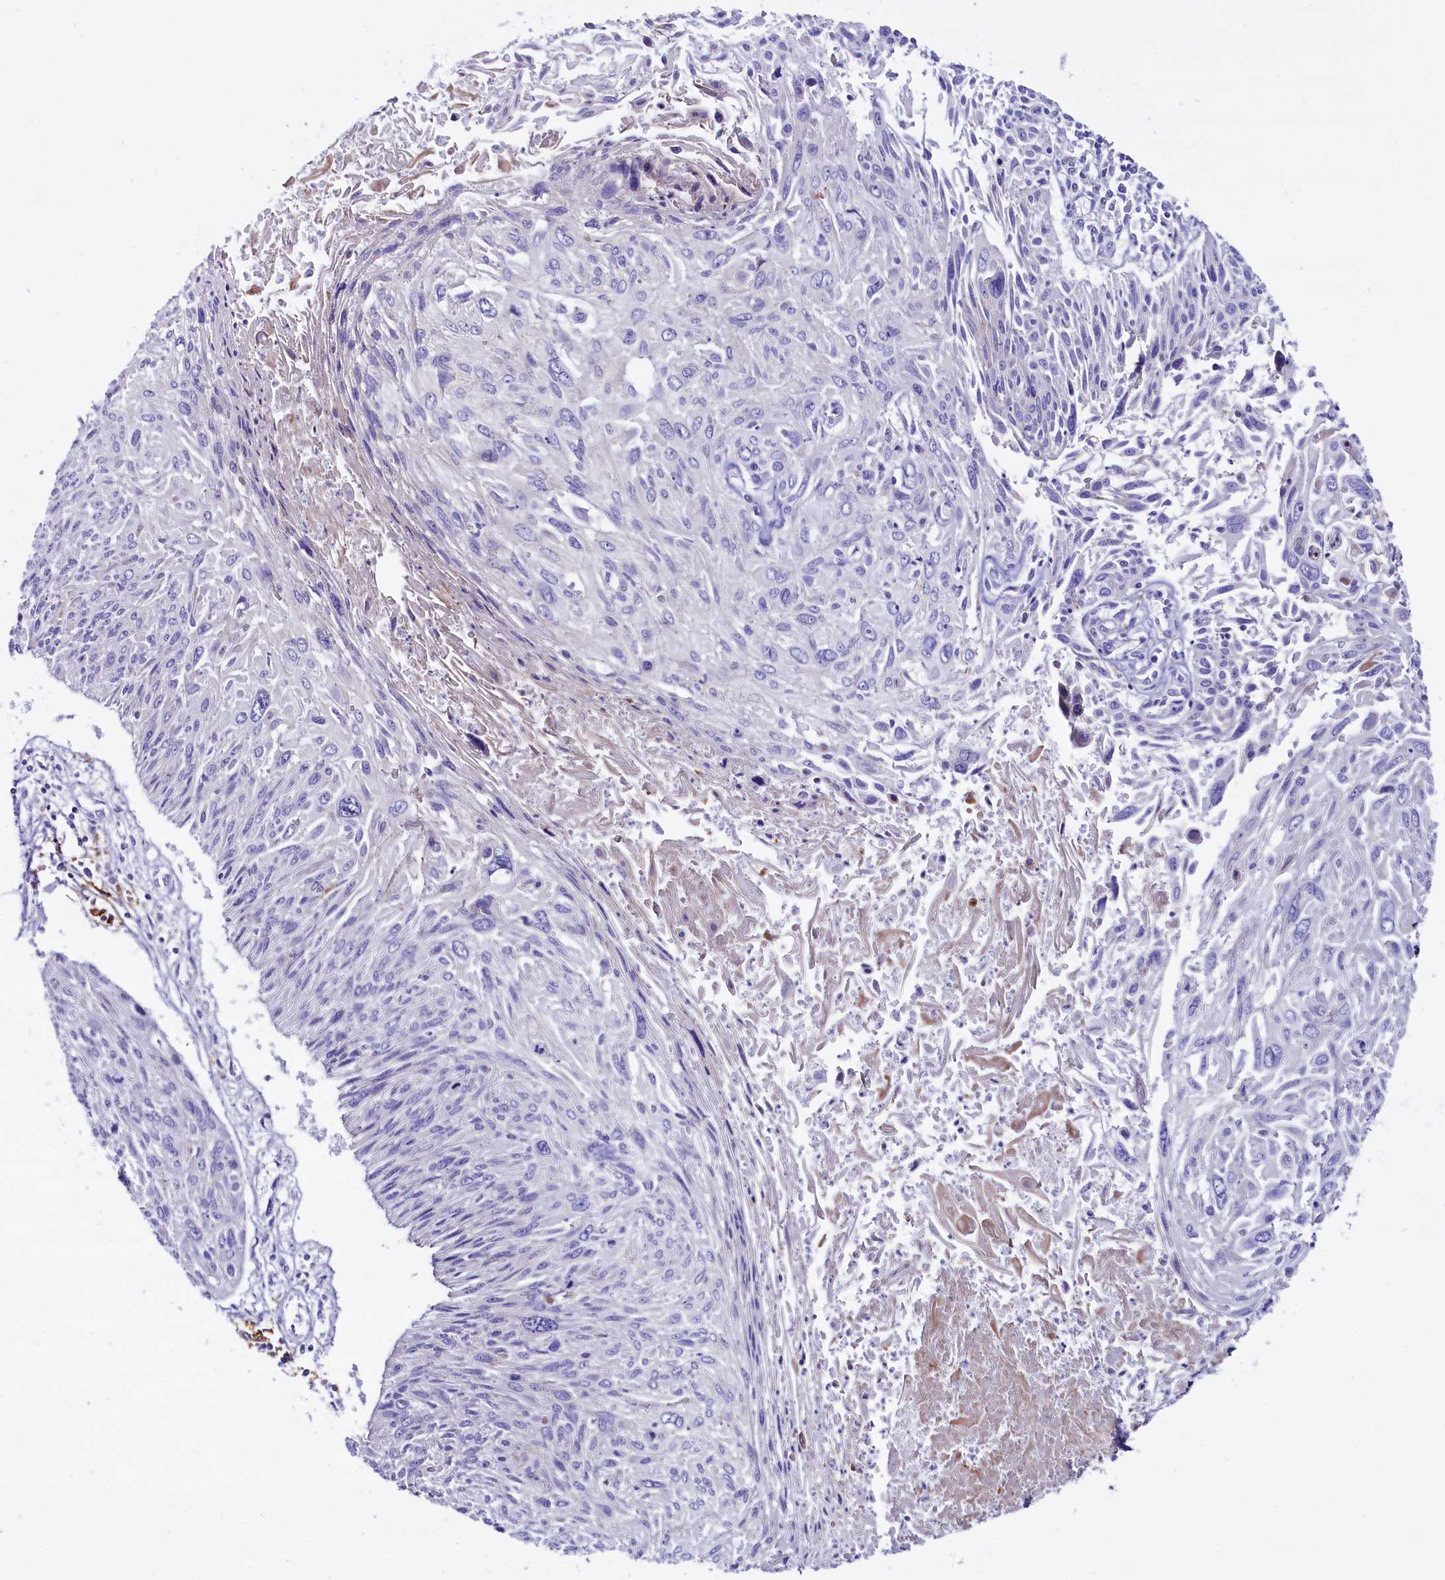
{"staining": {"intensity": "negative", "quantity": "none", "location": "none"}, "tissue": "cervical cancer", "cell_type": "Tumor cells", "image_type": "cancer", "snomed": [{"axis": "morphology", "description": "Squamous cell carcinoma, NOS"}, {"axis": "topography", "description": "Cervix"}], "caption": "This histopathology image is of cervical cancer (squamous cell carcinoma) stained with immunohistochemistry (IHC) to label a protein in brown with the nuclei are counter-stained blue. There is no positivity in tumor cells.", "gene": "IL20RA", "patient": {"sex": "female", "age": 51}}